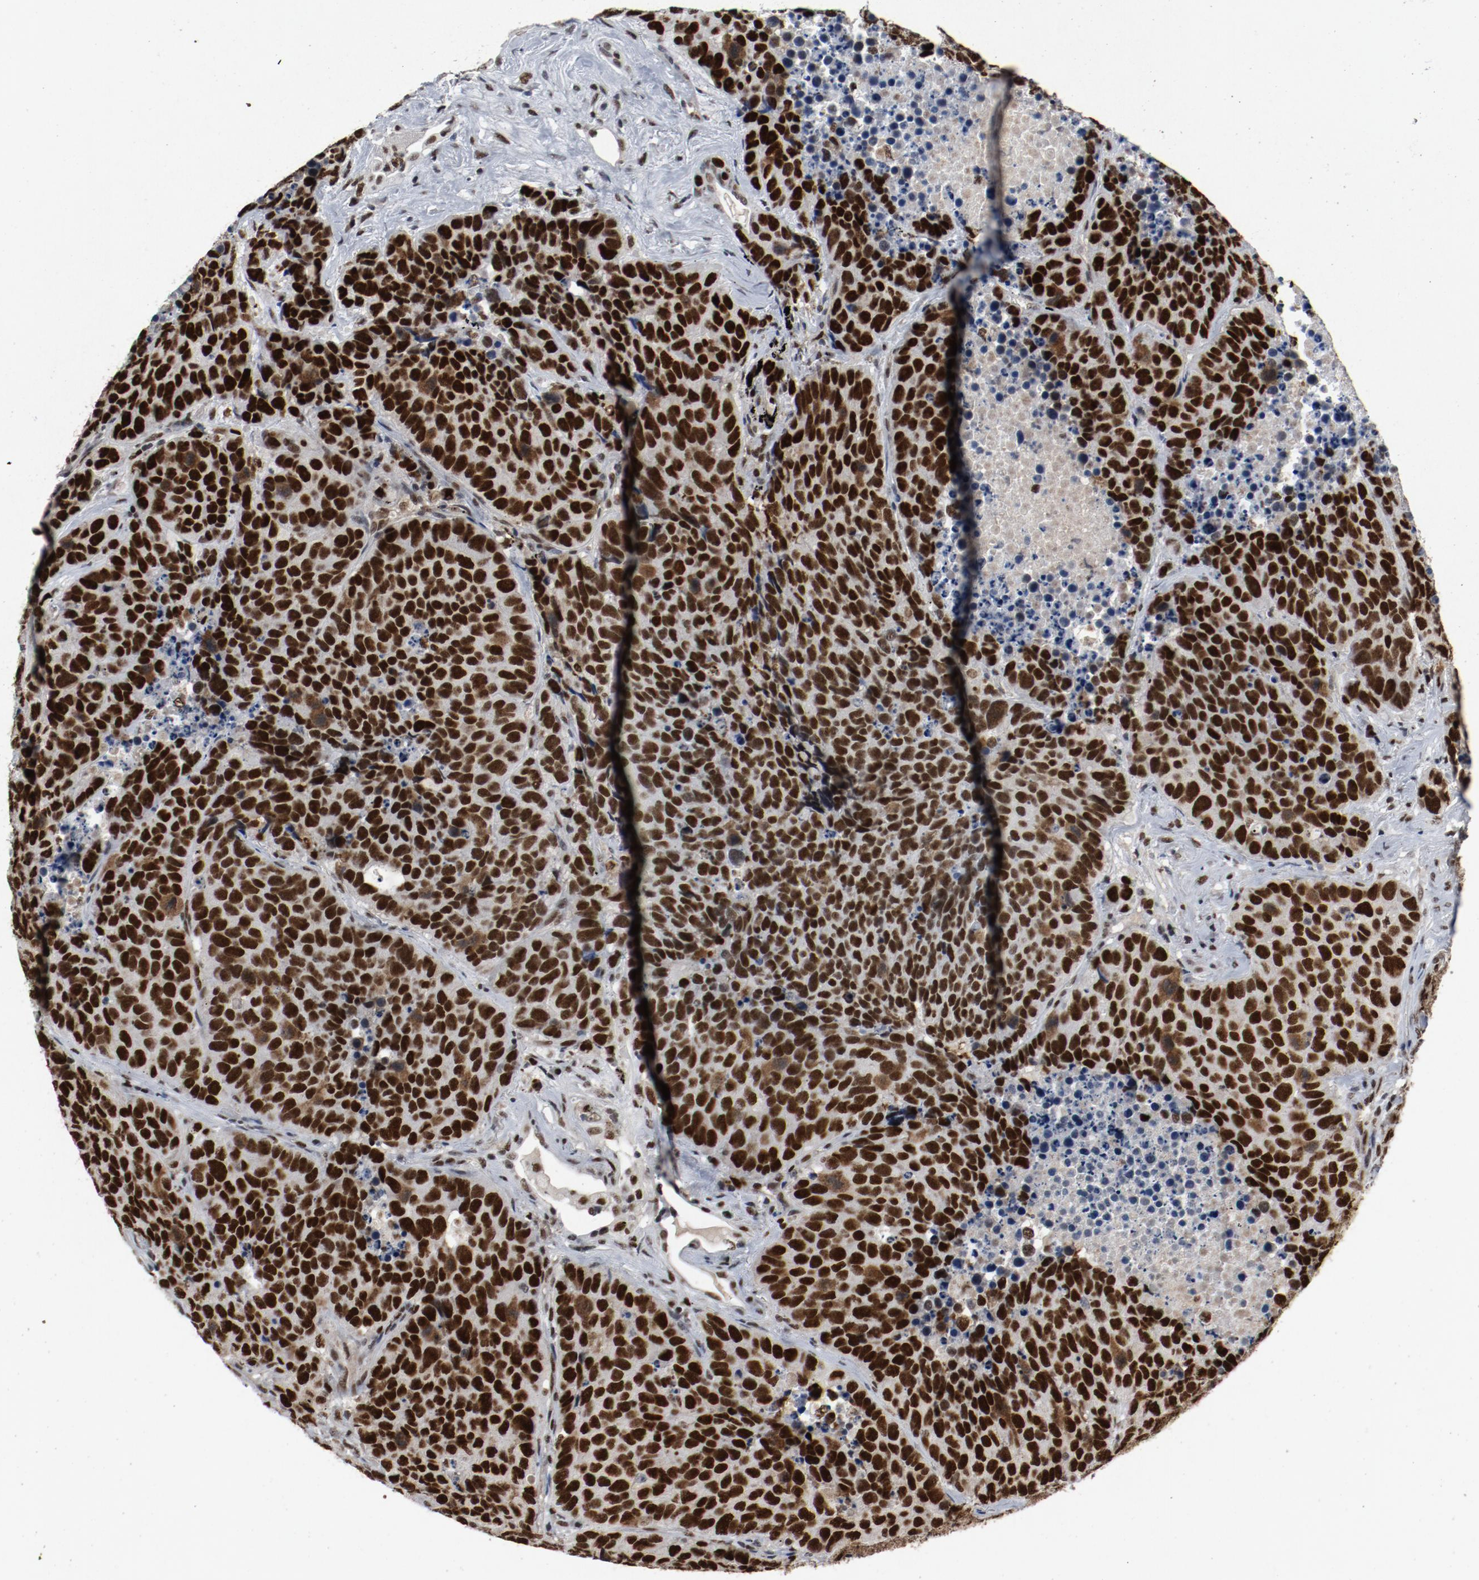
{"staining": {"intensity": "strong", "quantity": ">75%", "location": "nuclear"}, "tissue": "carcinoid", "cell_type": "Tumor cells", "image_type": "cancer", "snomed": [{"axis": "morphology", "description": "Carcinoid, malignant, NOS"}, {"axis": "topography", "description": "Lung"}], "caption": "Immunohistochemistry (IHC) of human carcinoid (malignant) exhibits high levels of strong nuclear staining in about >75% of tumor cells.", "gene": "JMJD6", "patient": {"sex": "male", "age": 60}}